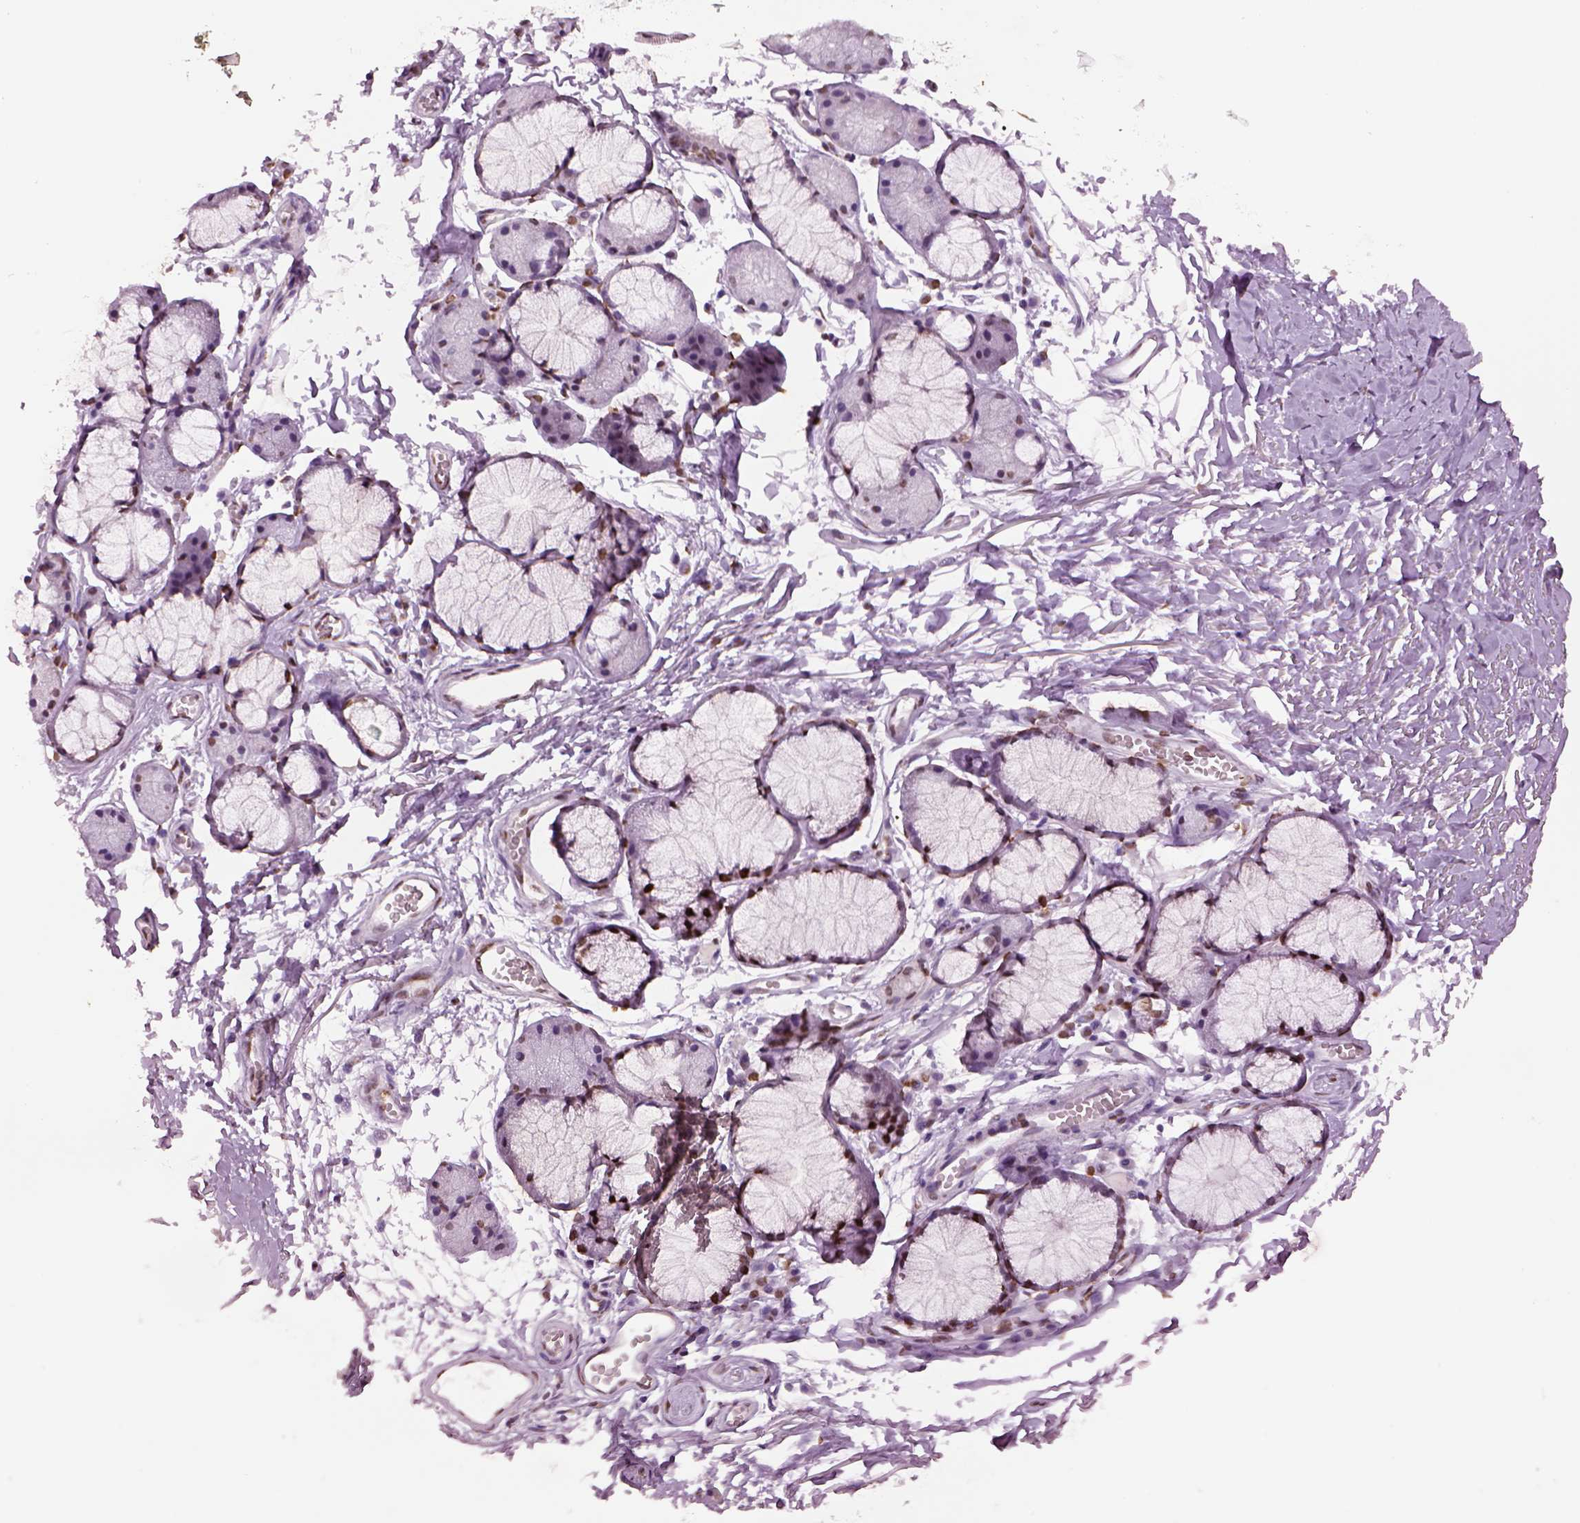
{"staining": {"intensity": "moderate", "quantity": ">75%", "location": "nuclear"}, "tissue": "soft tissue", "cell_type": "Fibroblasts", "image_type": "normal", "snomed": [{"axis": "morphology", "description": "Normal tissue, NOS"}, {"axis": "topography", "description": "Cartilage tissue"}, {"axis": "topography", "description": "Bronchus"}], "caption": "Immunohistochemical staining of normal human soft tissue reveals moderate nuclear protein staining in about >75% of fibroblasts. (Brightfield microscopy of DAB IHC at high magnification).", "gene": "DDX3X", "patient": {"sex": "female", "age": 79}}